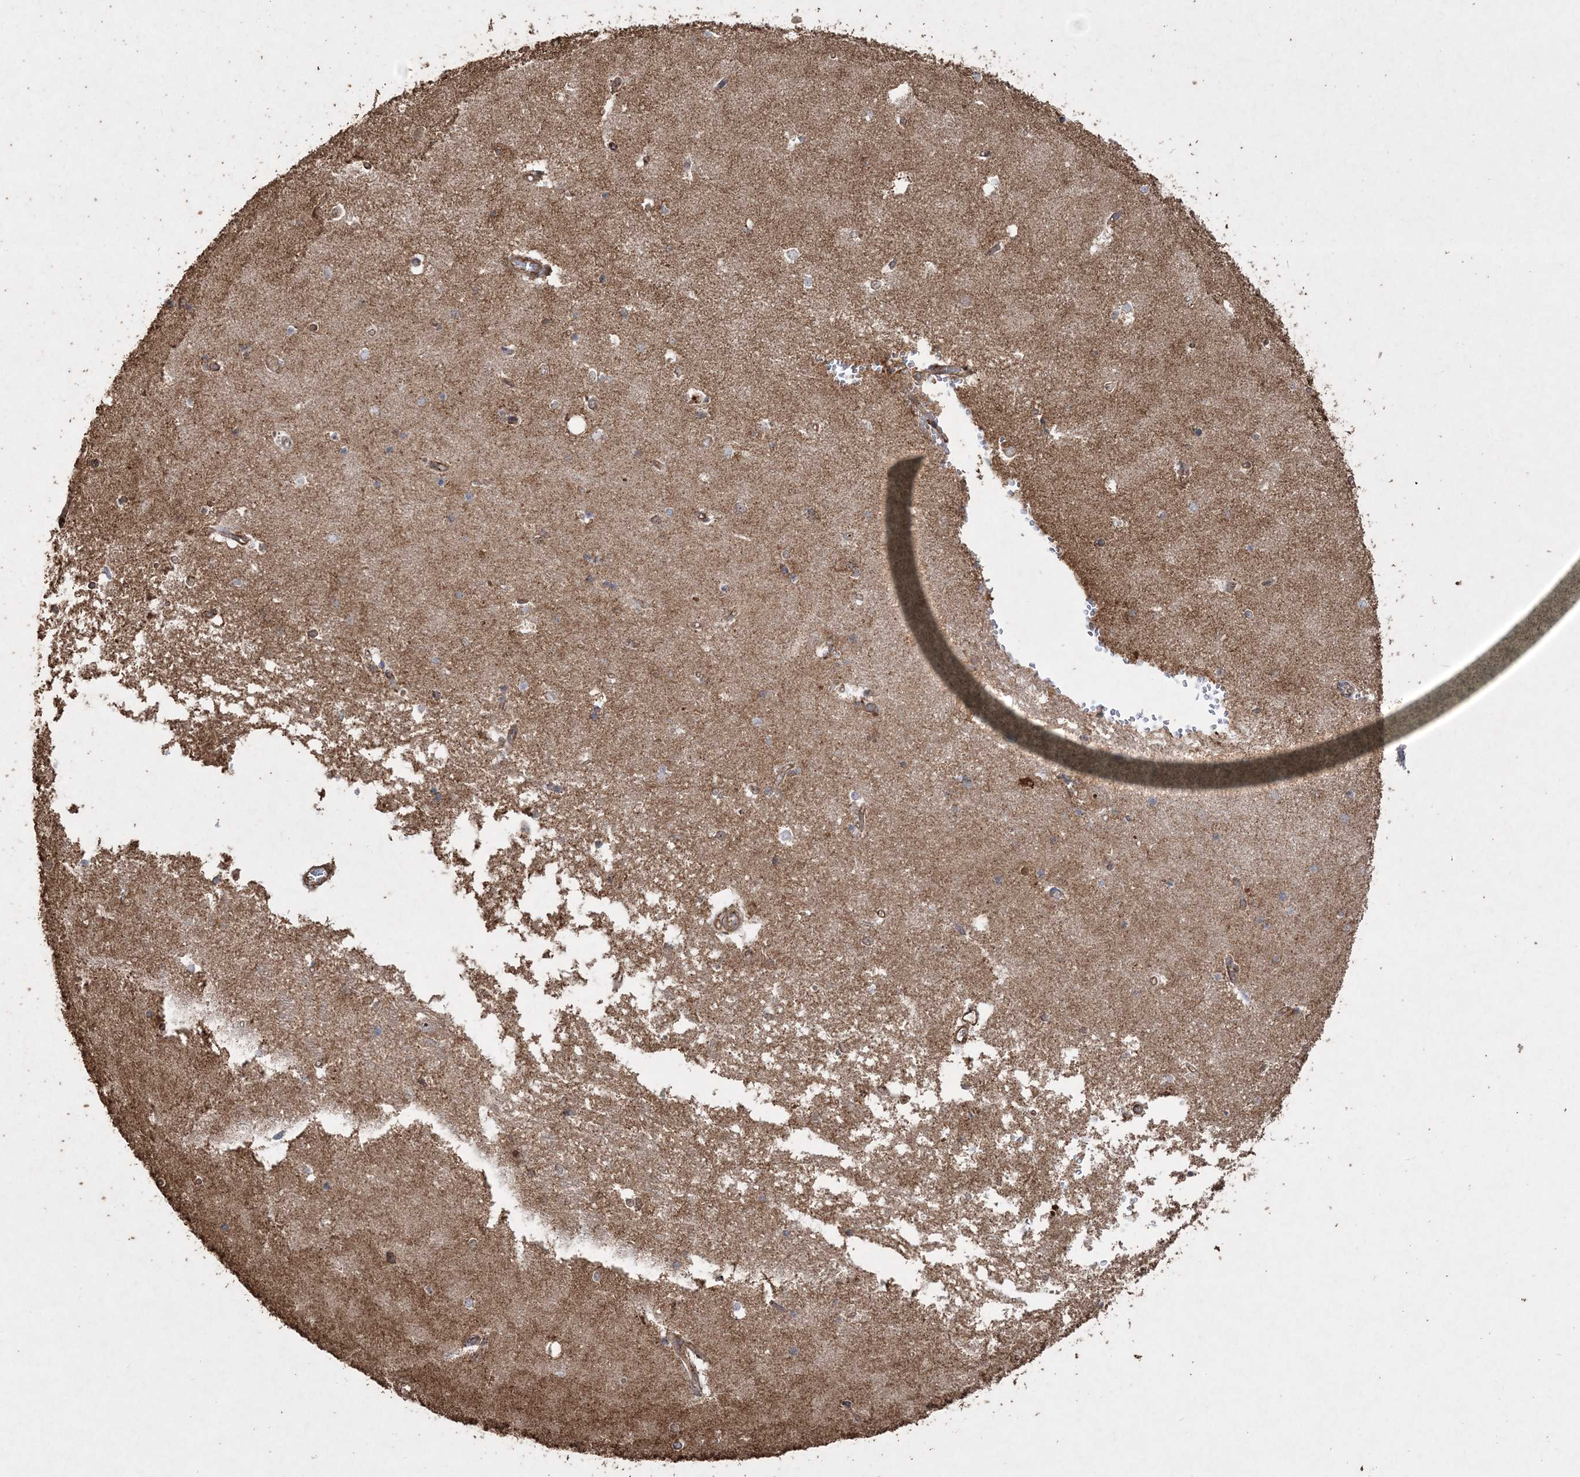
{"staining": {"intensity": "moderate", "quantity": "<25%", "location": "nuclear"}, "tissue": "hippocampus", "cell_type": "Glial cells", "image_type": "normal", "snomed": [{"axis": "morphology", "description": "Normal tissue, NOS"}, {"axis": "topography", "description": "Hippocampus"}], "caption": "Immunohistochemical staining of benign hippocampus reveals low levels of moderate nuclear staining in about <25% of glial cells.", "gene": "TTC7A", "patient": {"sex": "male", "age": 45}}